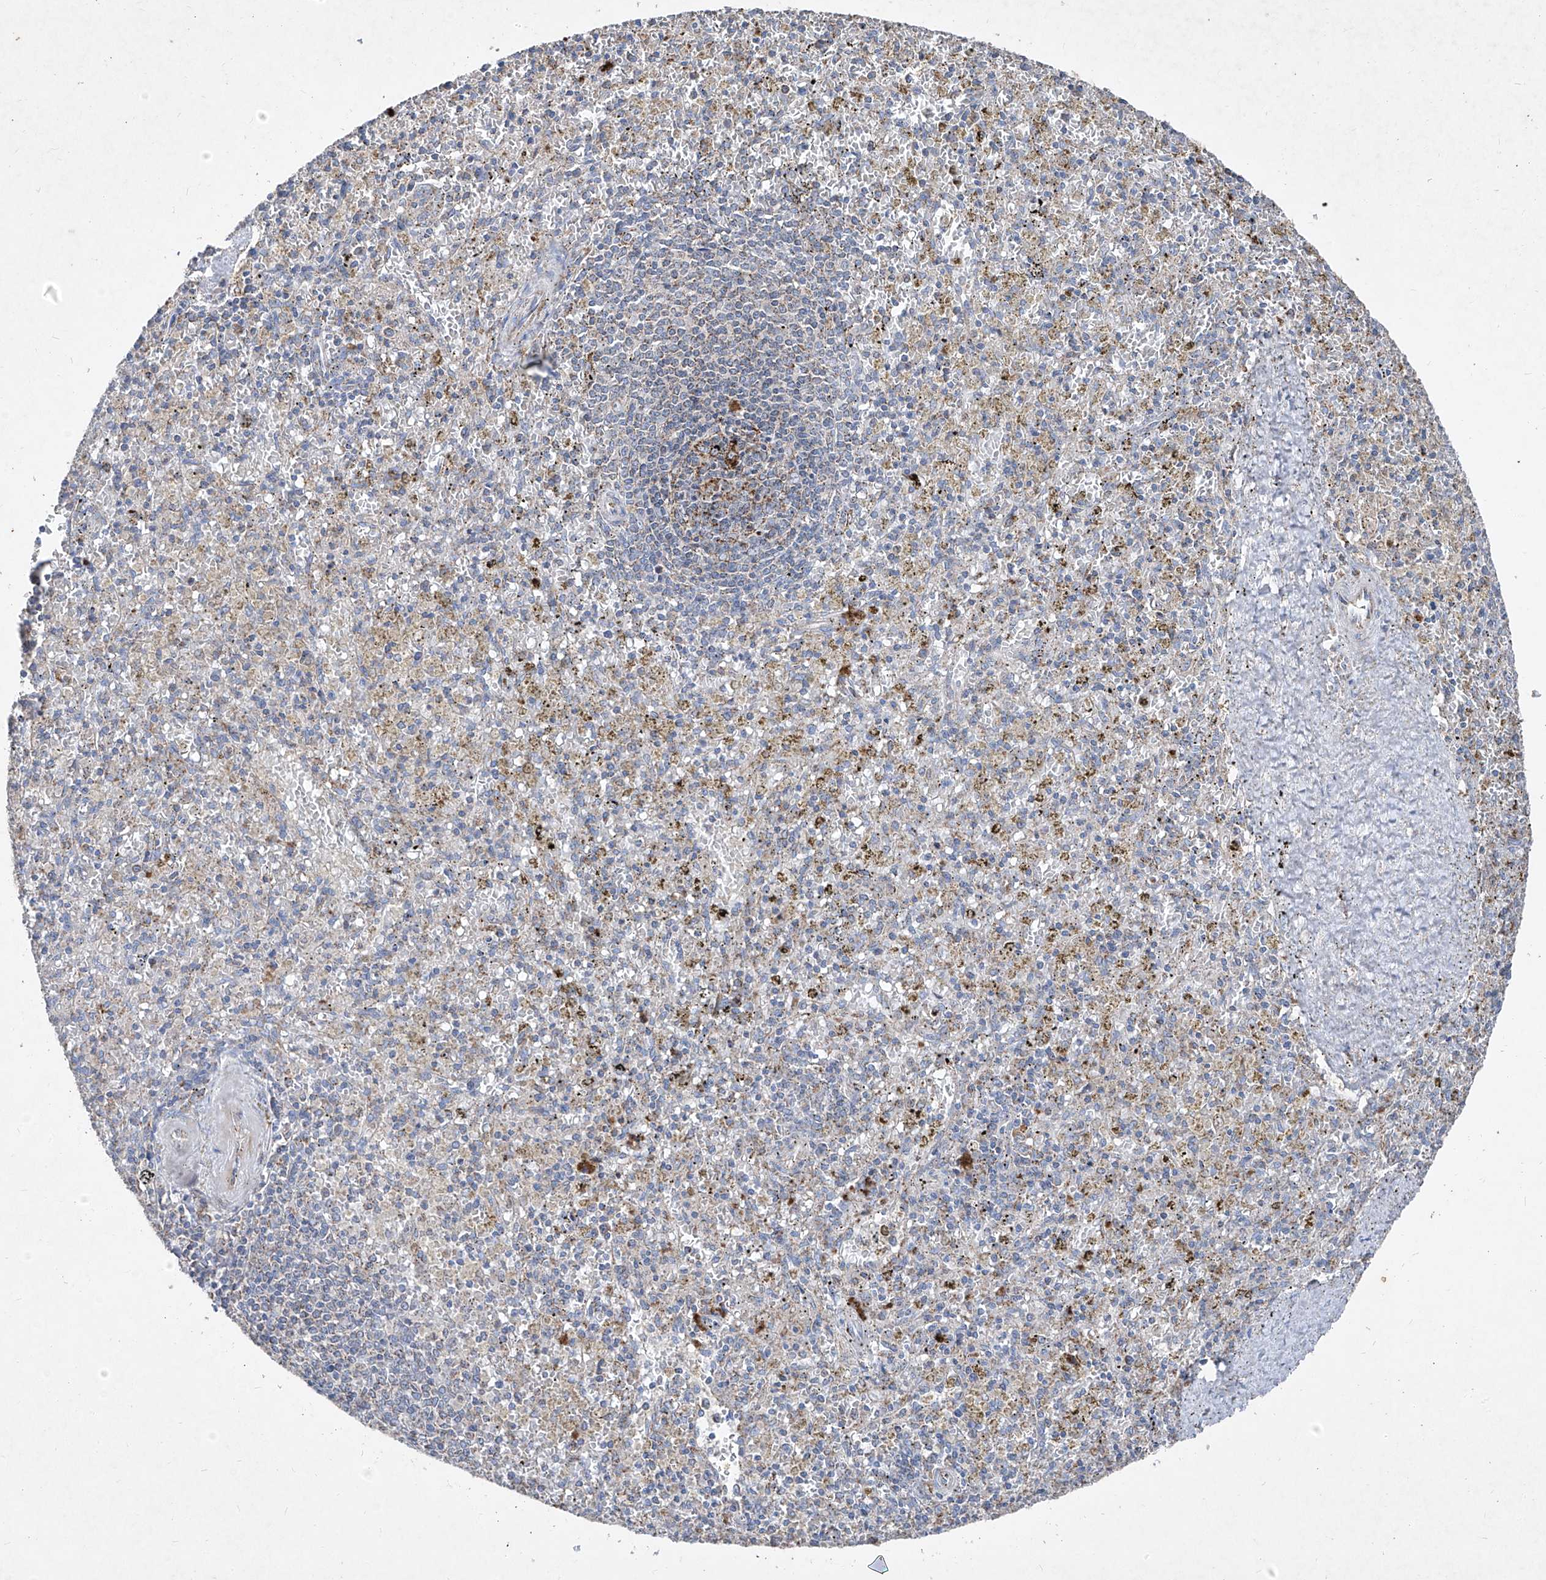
{"staining": {"intensity": "negative", "quantity": "none", "location": "none"}, "tissue": "spleen", "cell_type": "Cells in red pulp", "image_type": "normal", "snomed": [{"axis": "morphology", "description": "Normal tissue, NOS"}, {"axis": "topography", "description": "Spleen"}], "caption": "A high-resolution photomicrograph shows immunohistochemistry (IHC) staining of benign spleen, which demonstrates no significant expression in cells in red pulp.", "gene": "ABCD3", "patient": {"sex": "male", "age": 72}}